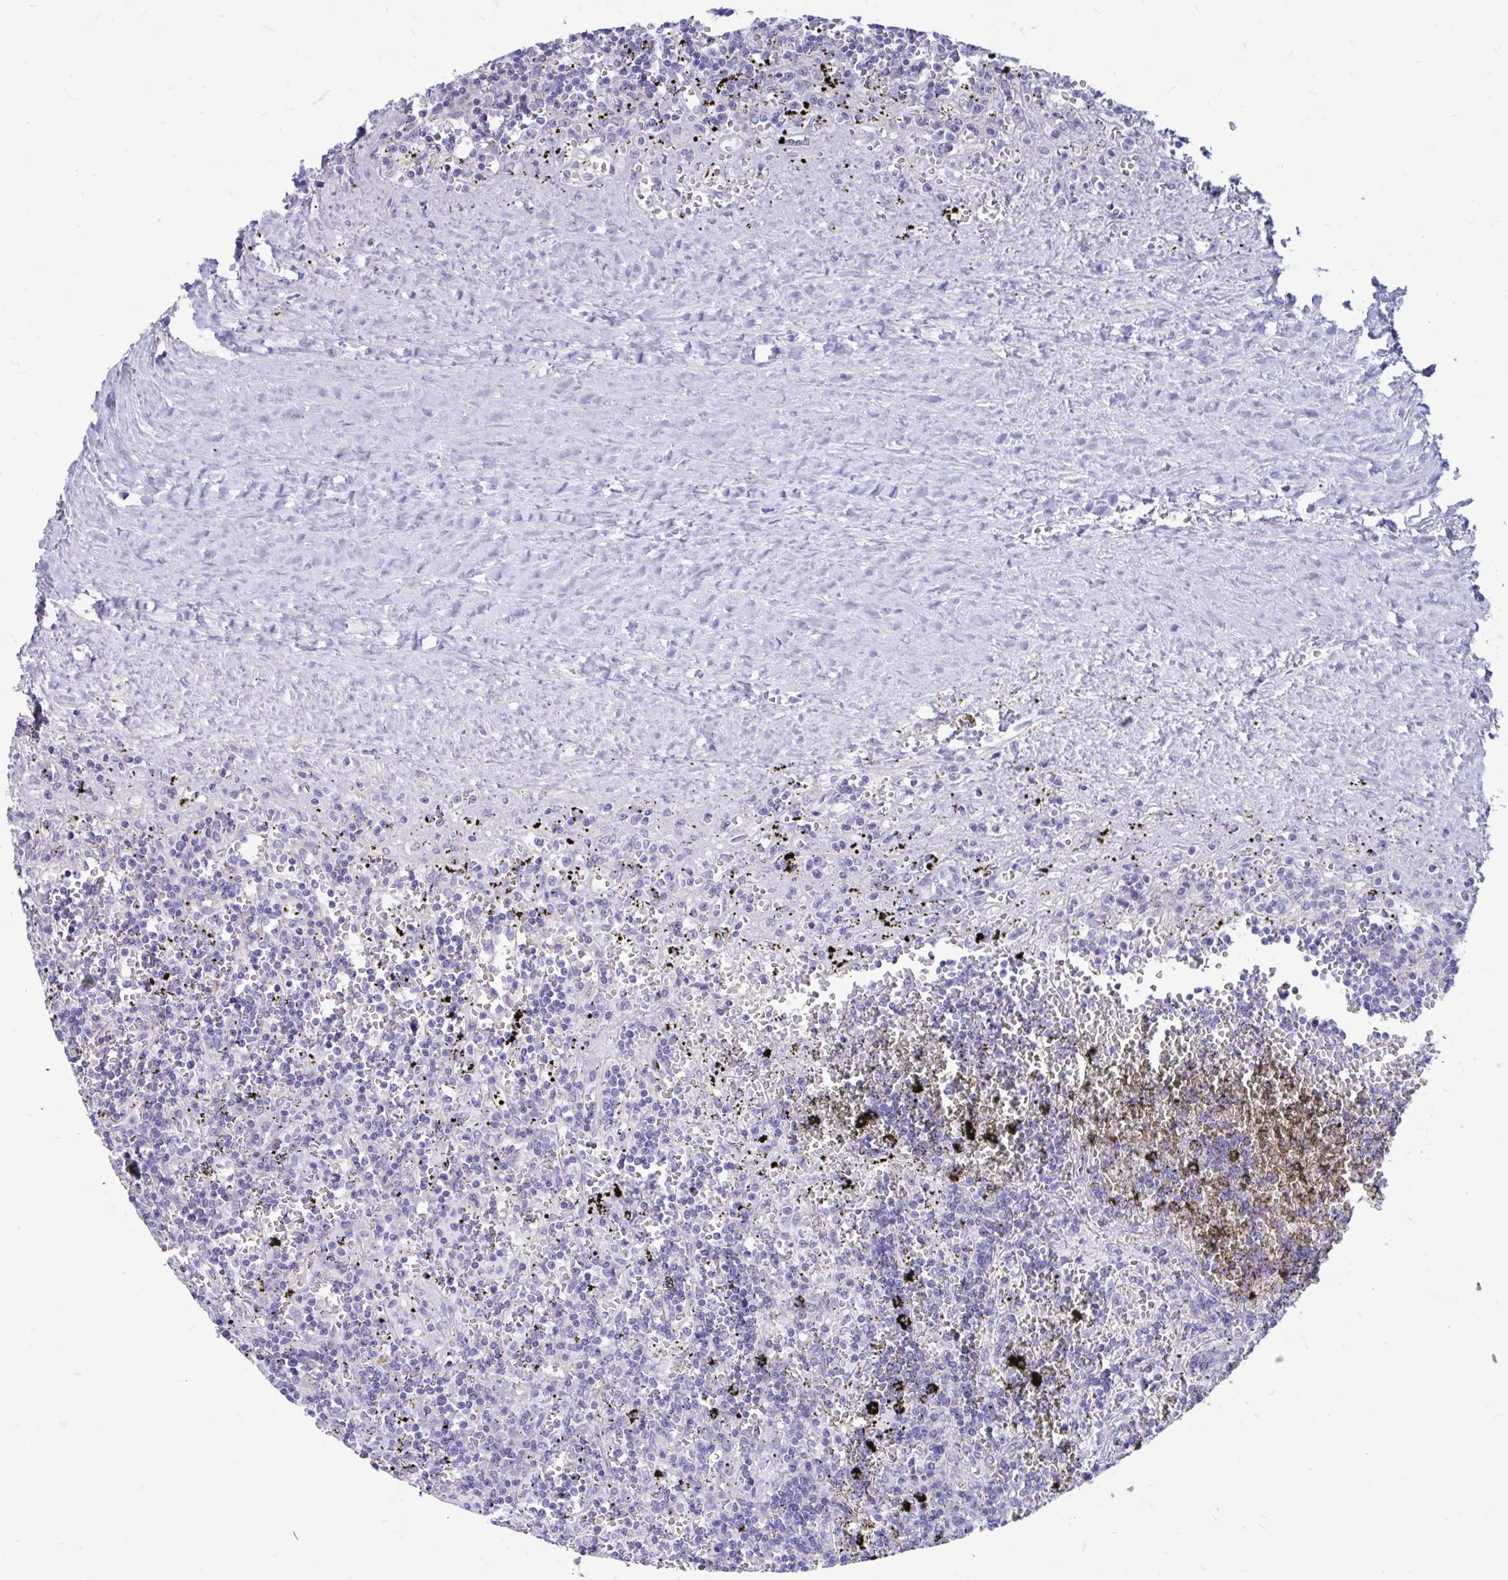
{"staining": {"intensity": "negative", "quantity": "none", "location": "none"}, "tissue": "lymphoma", "cell_type": "Tumor cells", "image_type": "cancer", "snomed": [{"axis": "morphology", "description": "Malignant lymphoma, non-Hodgkin's type, Low grade"}, {"axis": "topography", "description": "Spleen"}], "caption": "This is a image of IHC staining of lymphoma, which shows no expression in tumor cells.", "gene": "IGSF5", "patient": {"sex": "male", "age": 60}}